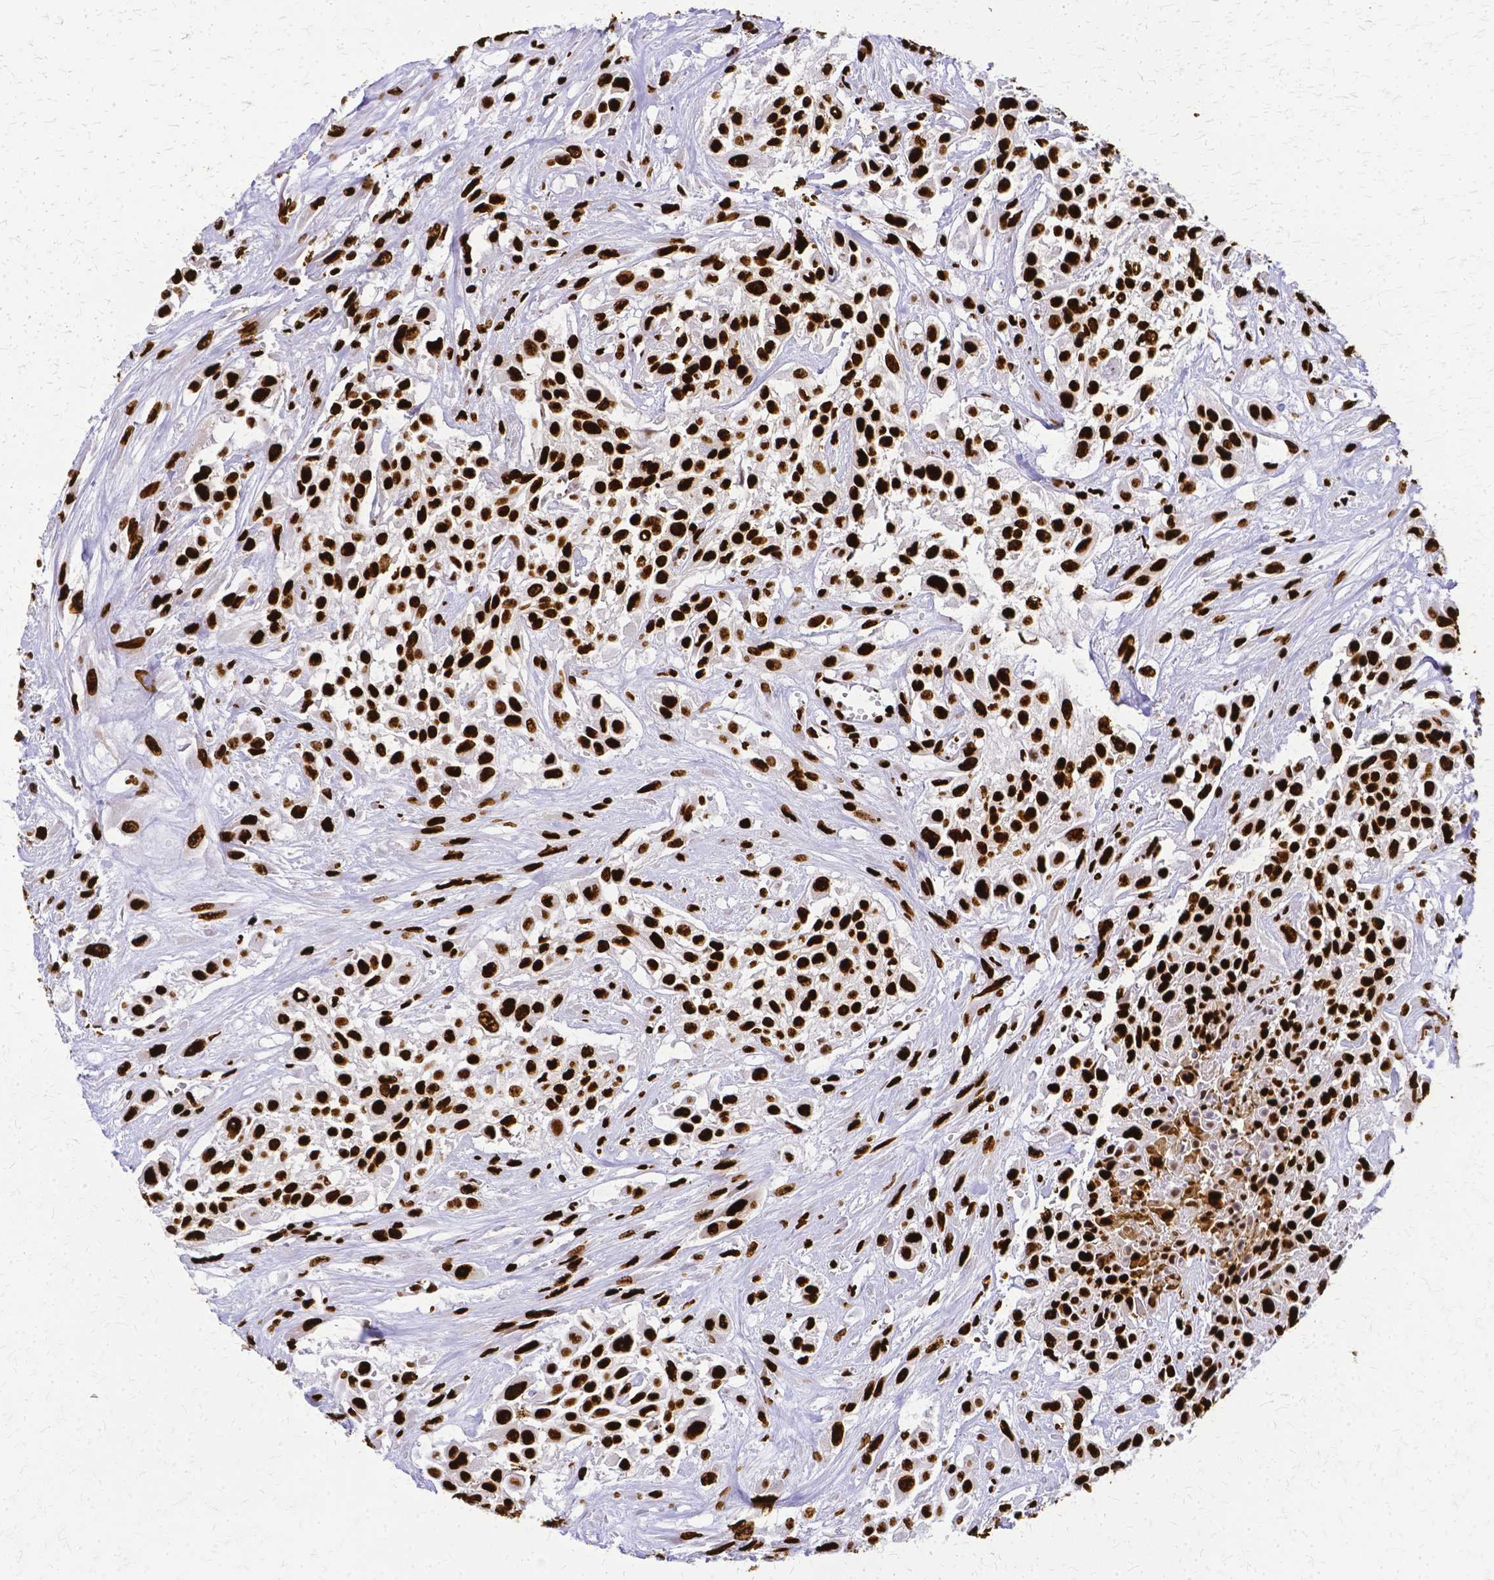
{"staining": {"intensity": "strong", "quantity": ">75%", "location": "nuclear"}, "tissue": "urothelial cancer", "cell_type": "Tumor cells", "image_type": "cancer", "snomed": [{"axis": "morphology", "description": "Urothelial carcinoma, High grade"}, {"axis": "topography", "description": "Urinary bladder"}], "caption": "Immunohistochemical staining of human urothelial cancer displays strong nuclear protein positivity in about >75% of tumor cells. Nuclei are stained in blue.", "gene": "SFPQ", "patient": {"sex": "male", "age": 57}}